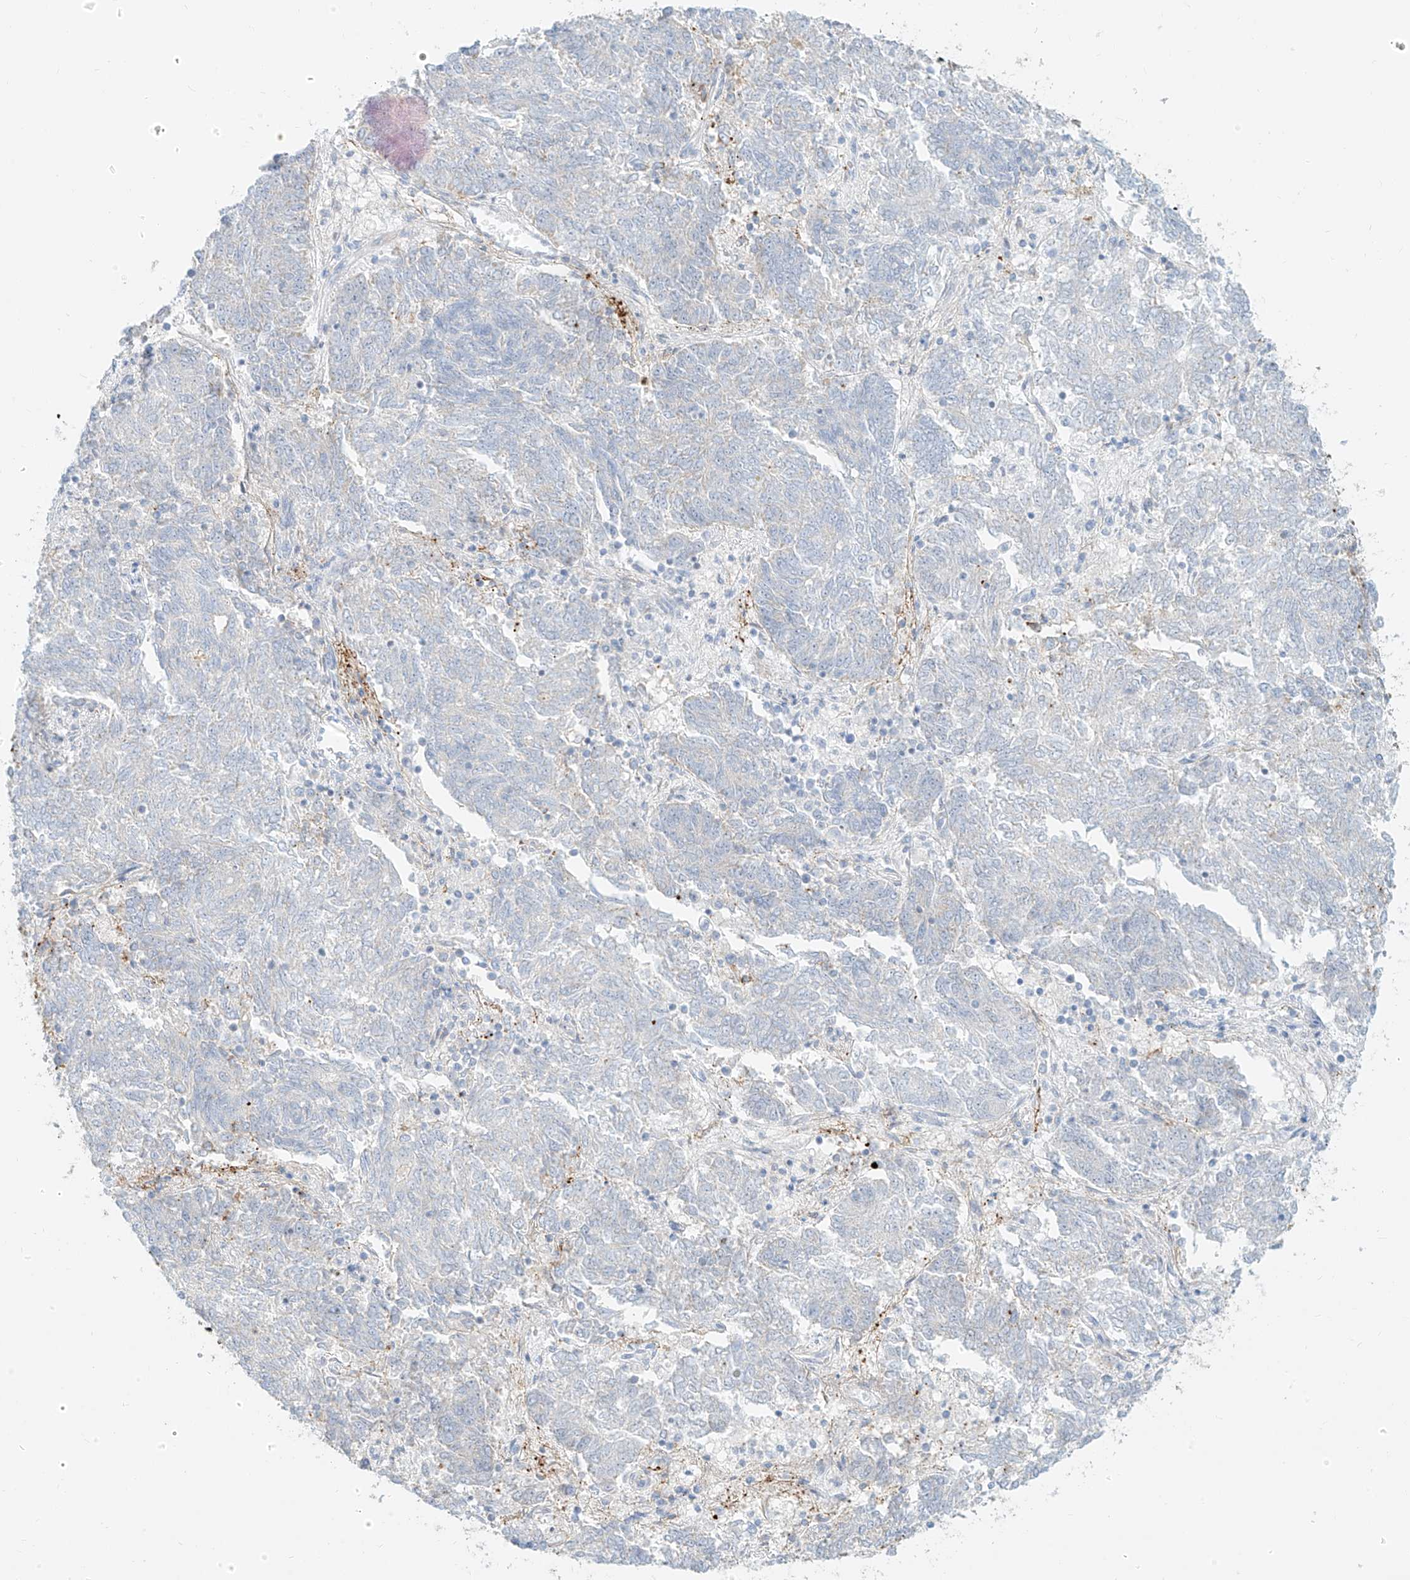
{"staining": {"intensity": "negative", "quantity": "none", "location": "none"}, "tissue": "endometrial cancer", "cell_type": "Tumor cells", "image_type": "cancer", "snomed": [{"axis": "morphology", "description": "Adenocarcinoma, NOS"}, {"axis": "topography", "description": "Endometrium"}], "caption": "Adenocarcinoma (endometrial) was stained to show a protein in brown. There is no significant positivity in tumor cells.", "gene": "OCSTAMP", "patient": {"sex": "female", "age": 80}}